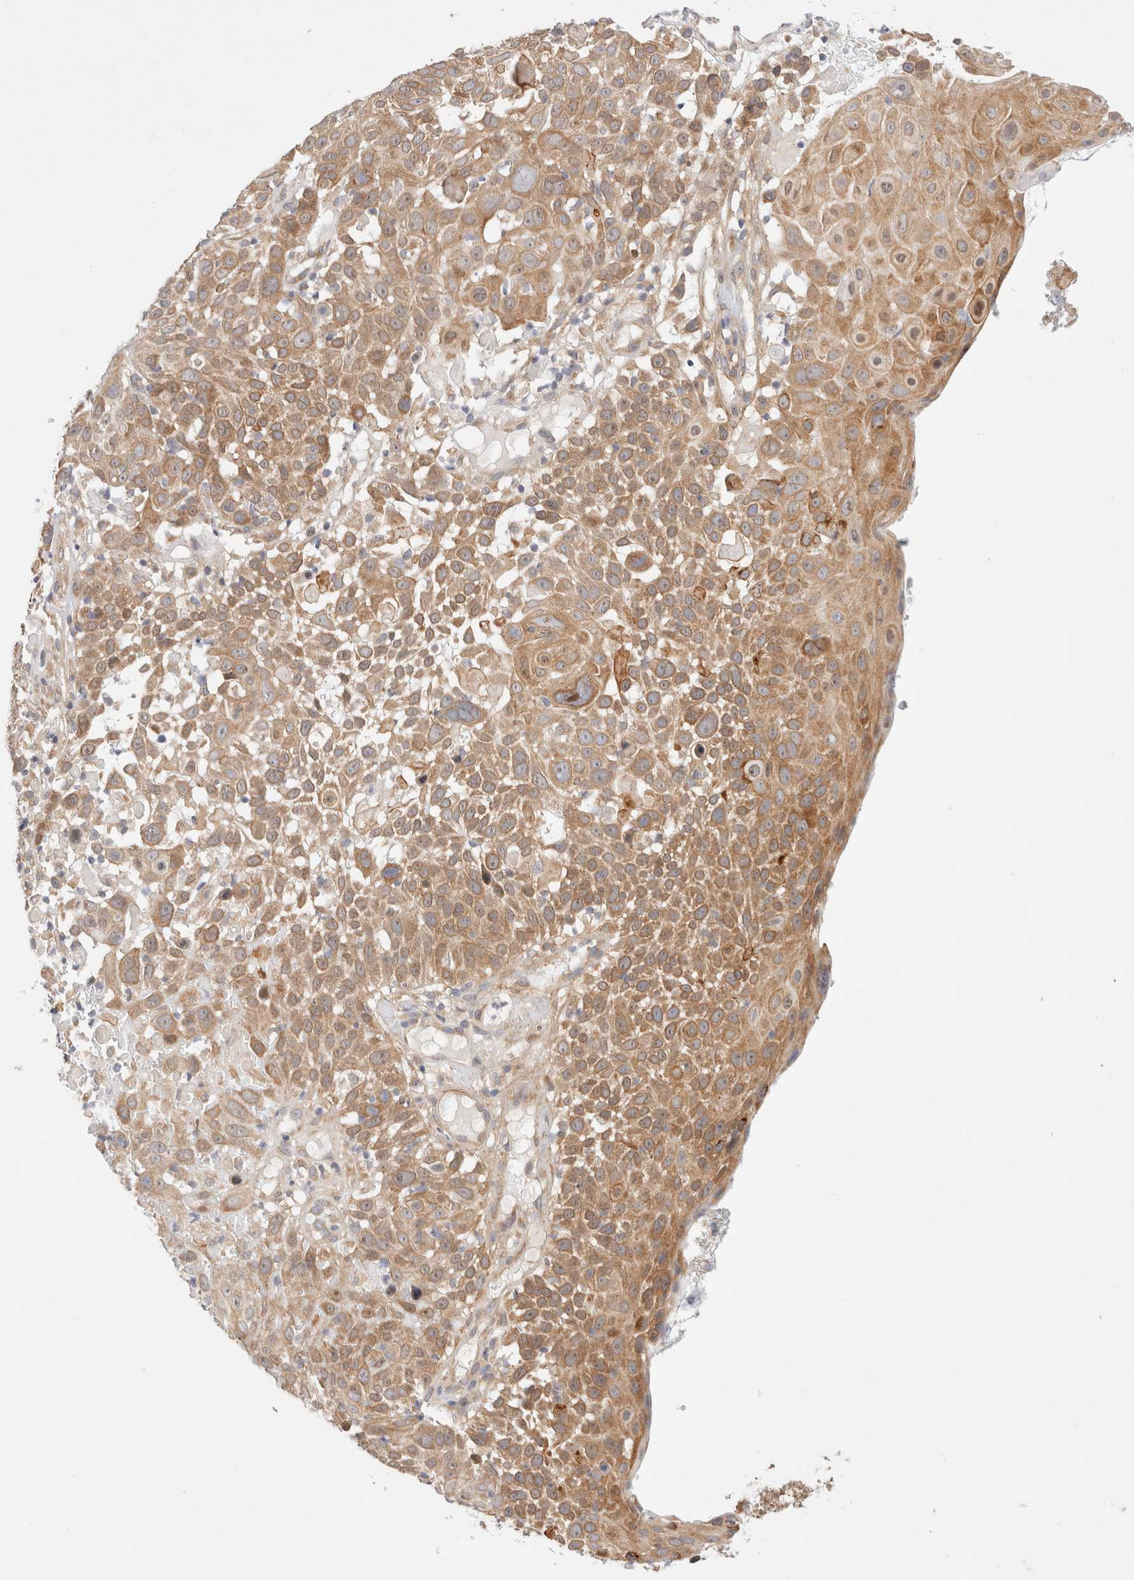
{"staining": {"intensity": "moderate", "quantity": ">75%", "location": "cytoplasmic/membranous"}, "tissue": "cervical cancer", "cell_type": "Tumor cells", "image_type": "cancer", "snomed": [{"axis": "morphology", "description": "Squamous cell carcinoma, NOS"}, {"axis": "topography", "description": "Cervix"}], "caption": "Immunohistochemical staining of cervical squamous cell carcinoma displays medium levels of moderate cytoplasmic/membranous expression in approximately >75% of tumor cells.", "gene": "RRP15", "patient": {"sex": "female", "age": 74}}